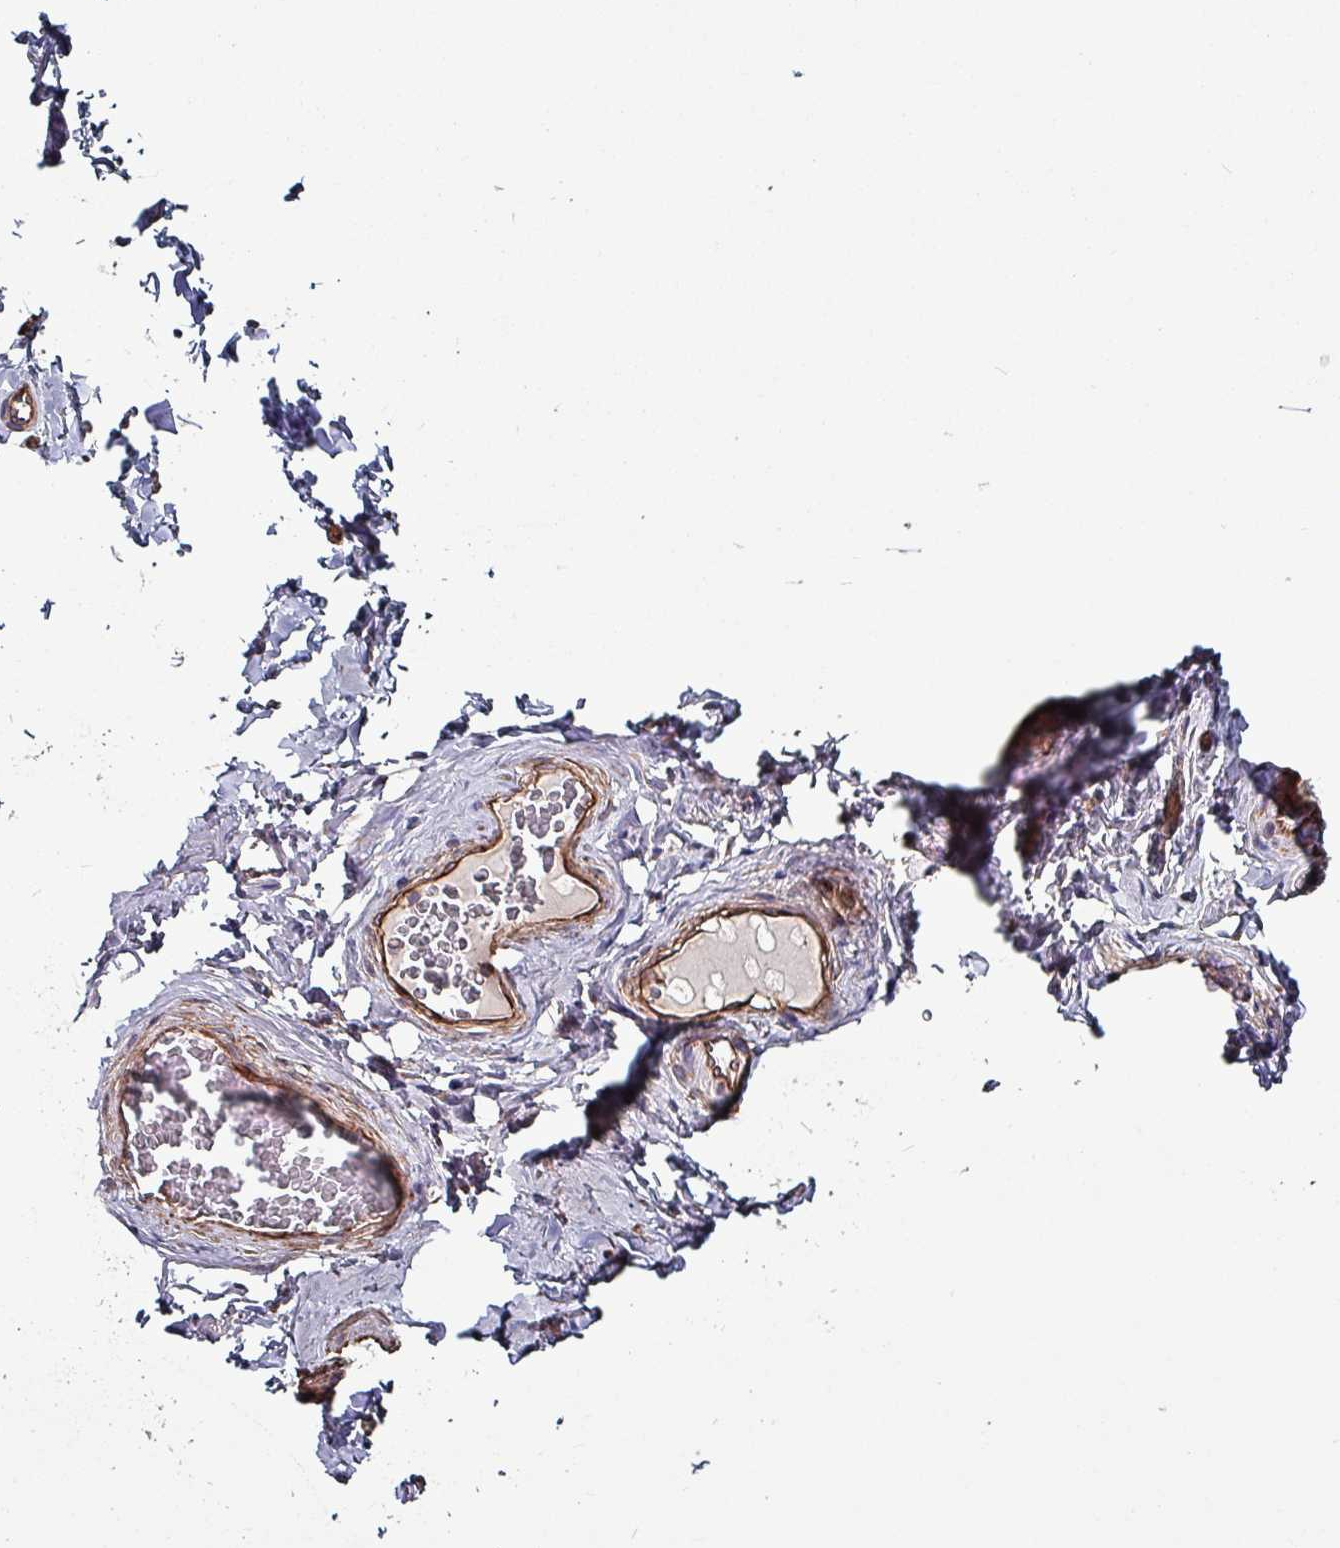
{"staining": {"intensity": "moderate", "quantity": "25%-75%", "location": "cytoplasmic/membranous"}, "tissue": "epididymis", "cell_type": "Glandular cells", "image_type": "normal", "snomed": [{"axis": "morphology", "description": "Normal tissue, NOS"}, {"axis": "topography", "description": "Epididymis"}], "caption": "A histopathology image of human epididymis stained for a protein shows moderate cytoplasmic/membranous brown staining in glandular cells. (Brightfield microscopy of DAB IHC at high magnification).", "gene": "ANO10", "patient": {"sex": "male", "age": 34}}